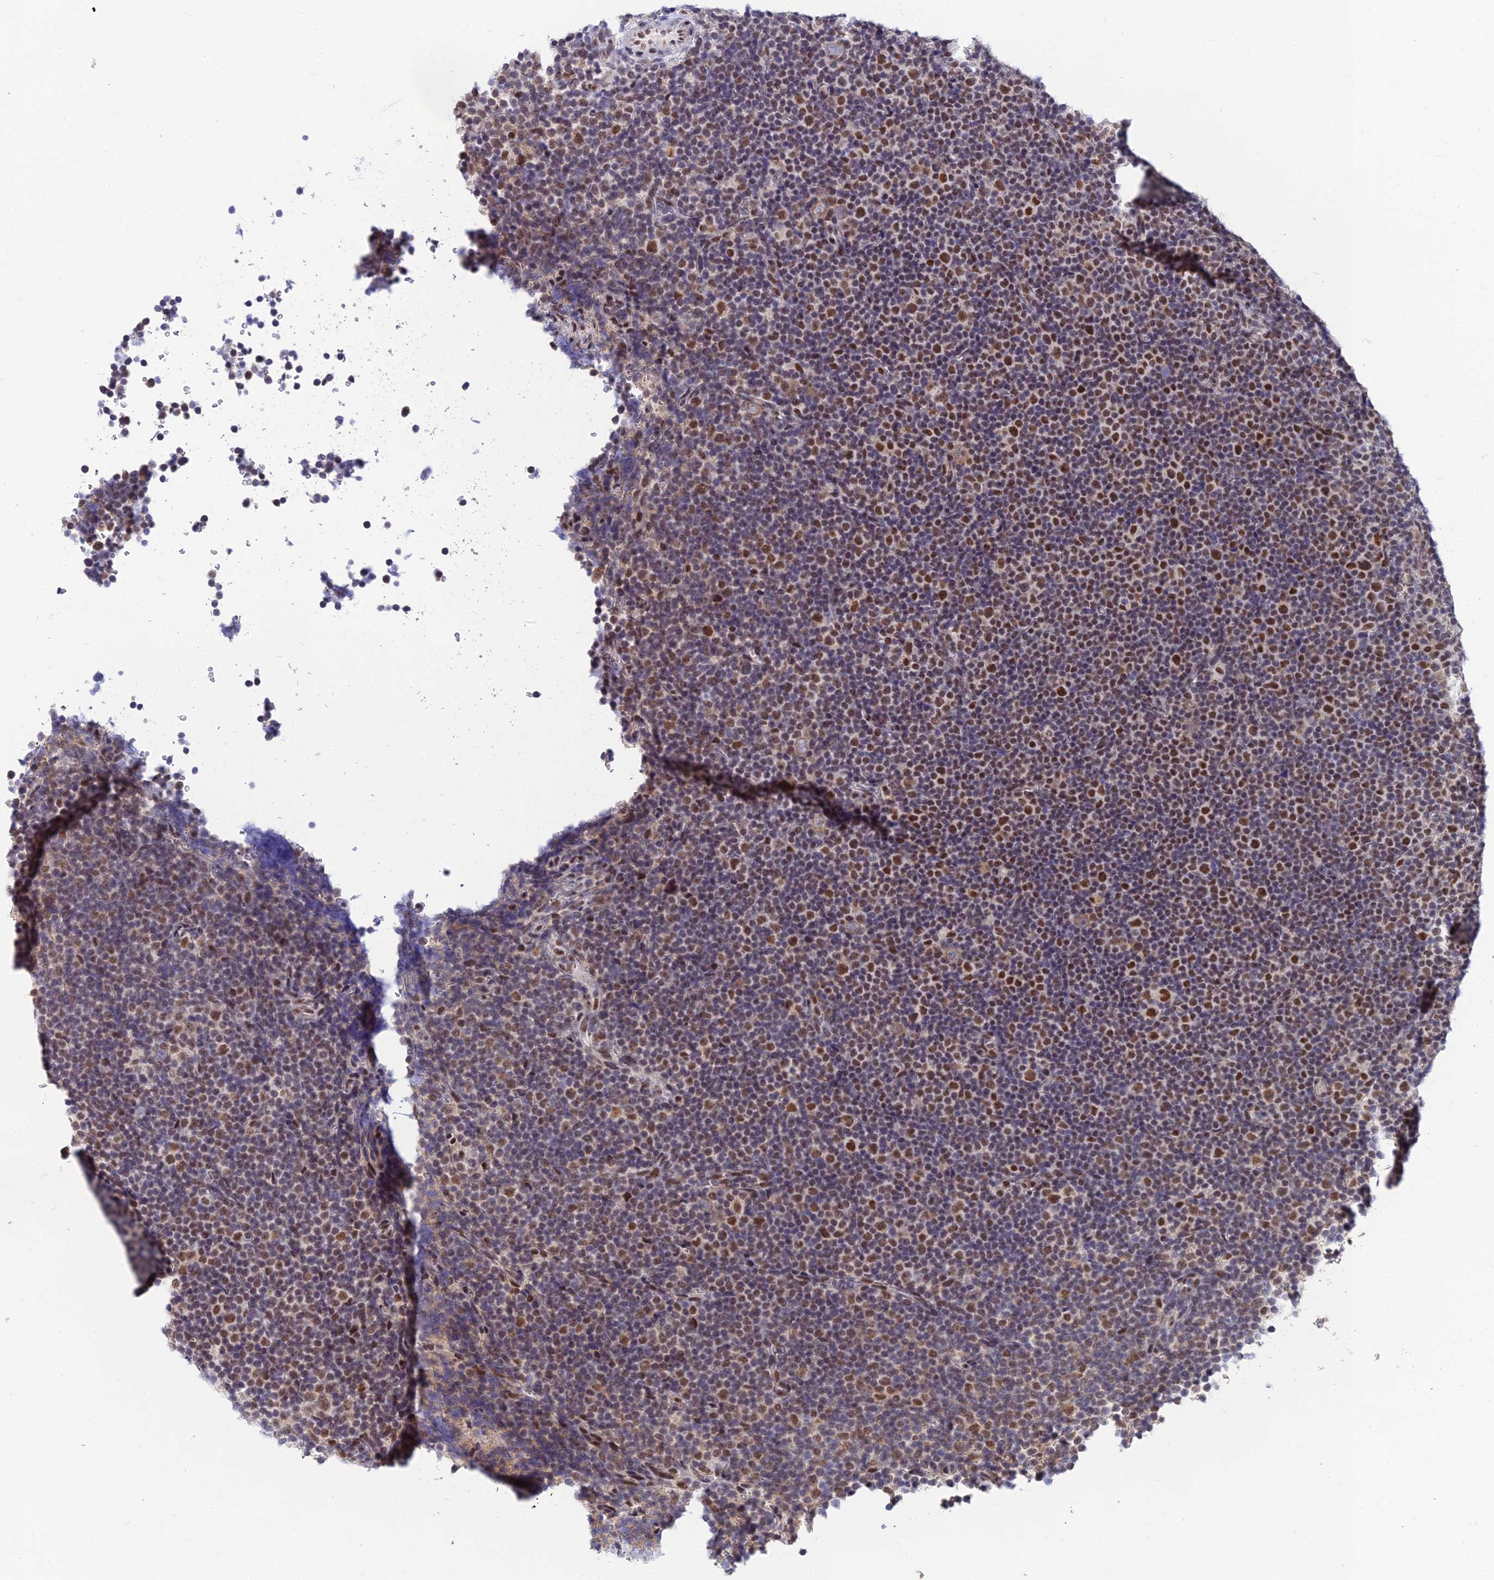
{"staining": {"intensity": "moderate", "quantity": "25%-75%", "location": "nuclear"}, "tissue": "lymphoma", "cell_type": "Tumor cells", "image_type": "cancer", "snomed": [{"axis": "morphology", "description": "Malignant lymphoma, non-Hodgkin's type, Low grade"}, {"axis": "topography", "description": "Lymph node"}], "caption": "Human low-grade malignant lymphoma, non-Hodgkin's type stained with a brown dye shows moderate nuclear positive positivity in about 25%-75% of tumor cells.", "gene": "C2orf49", "patient": {"sex": "female", "age": 67}}